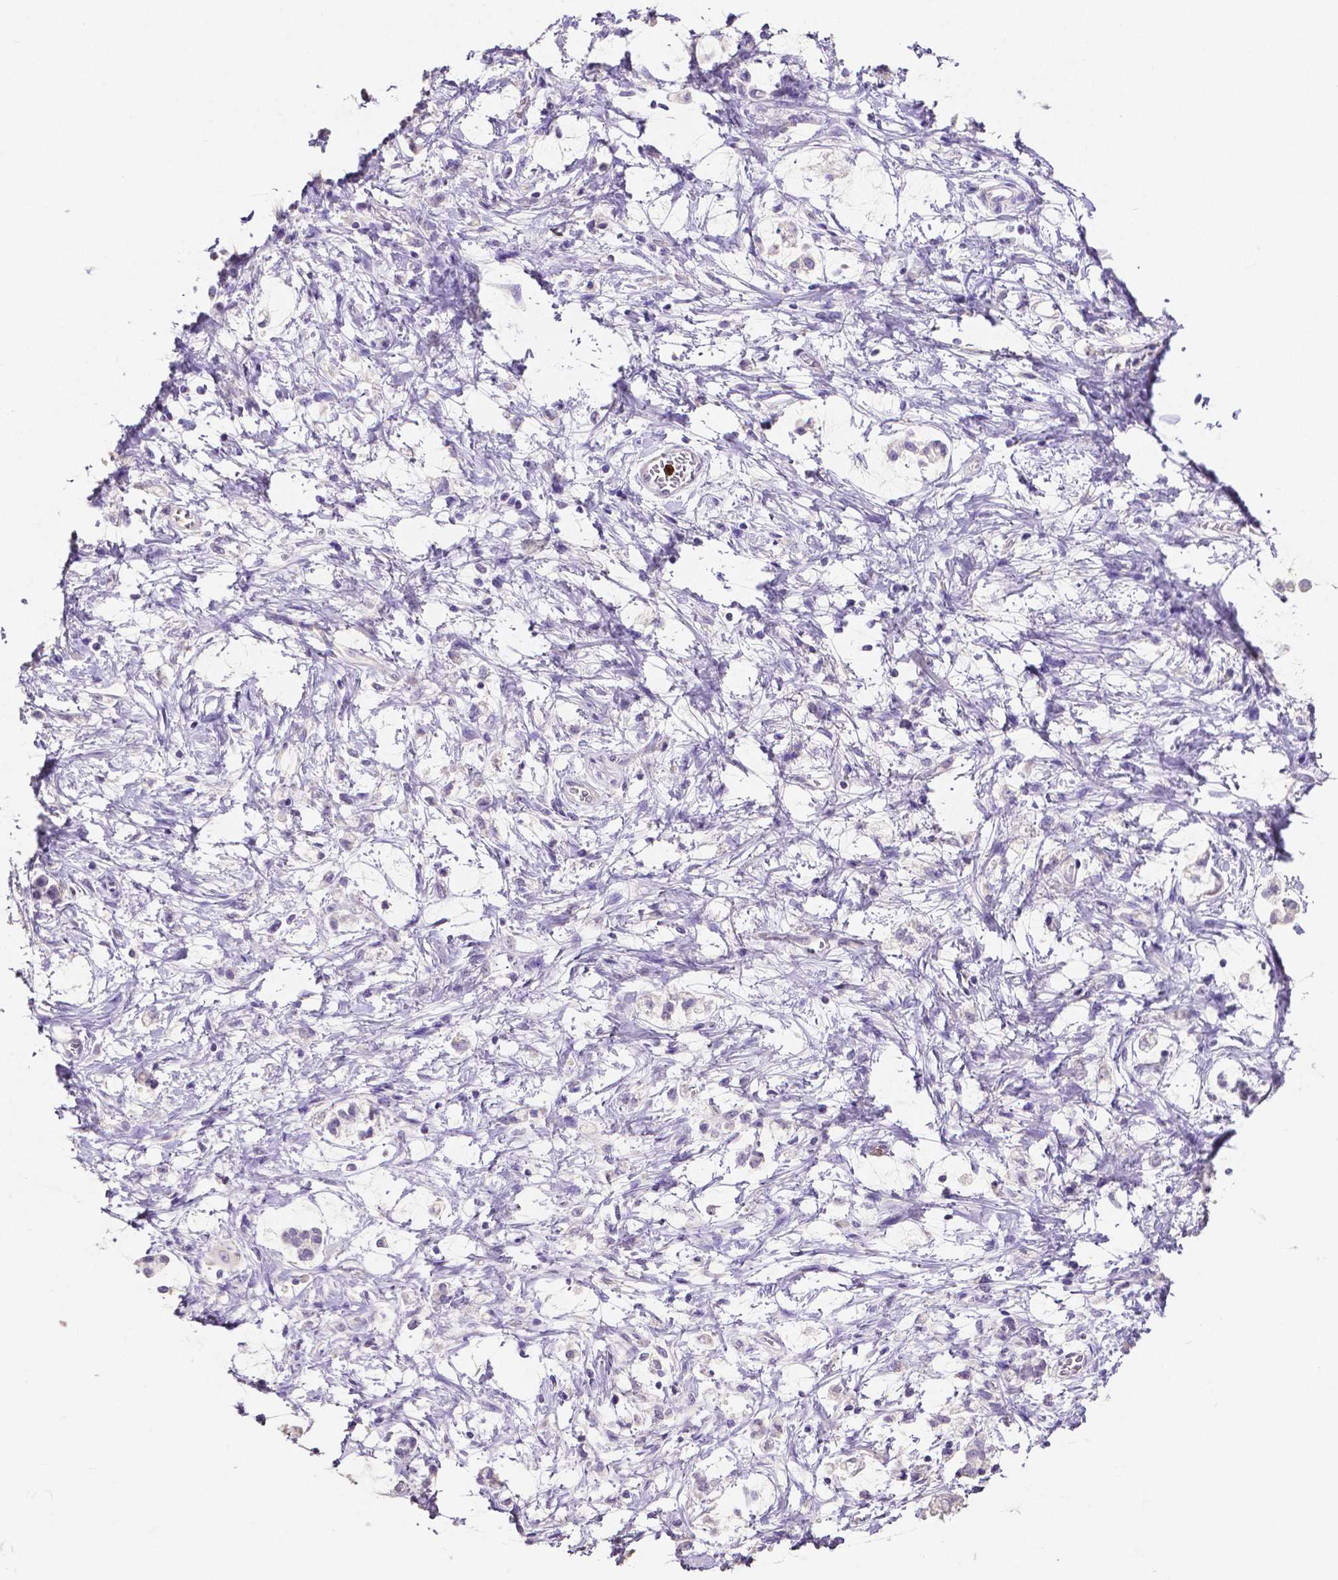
{"staining": {"intensity": "negative", "quantity": "none", "location": "none"}, "tissue": "stomach cancer", "cell_type": "Tumor cells", "image_type": "cancer", "snomed": [{"axis": "morphology", "description": "Adenocarcinoma, NOS"}, {"axis": "topography", "description": "Stomach"}], "caption": "Immunohistochemistry of human stomach adenocarcinoma displays no positivity in tumor cells.", "gene": "MMP9", "patient": {"sex": "female", "age": 60}}